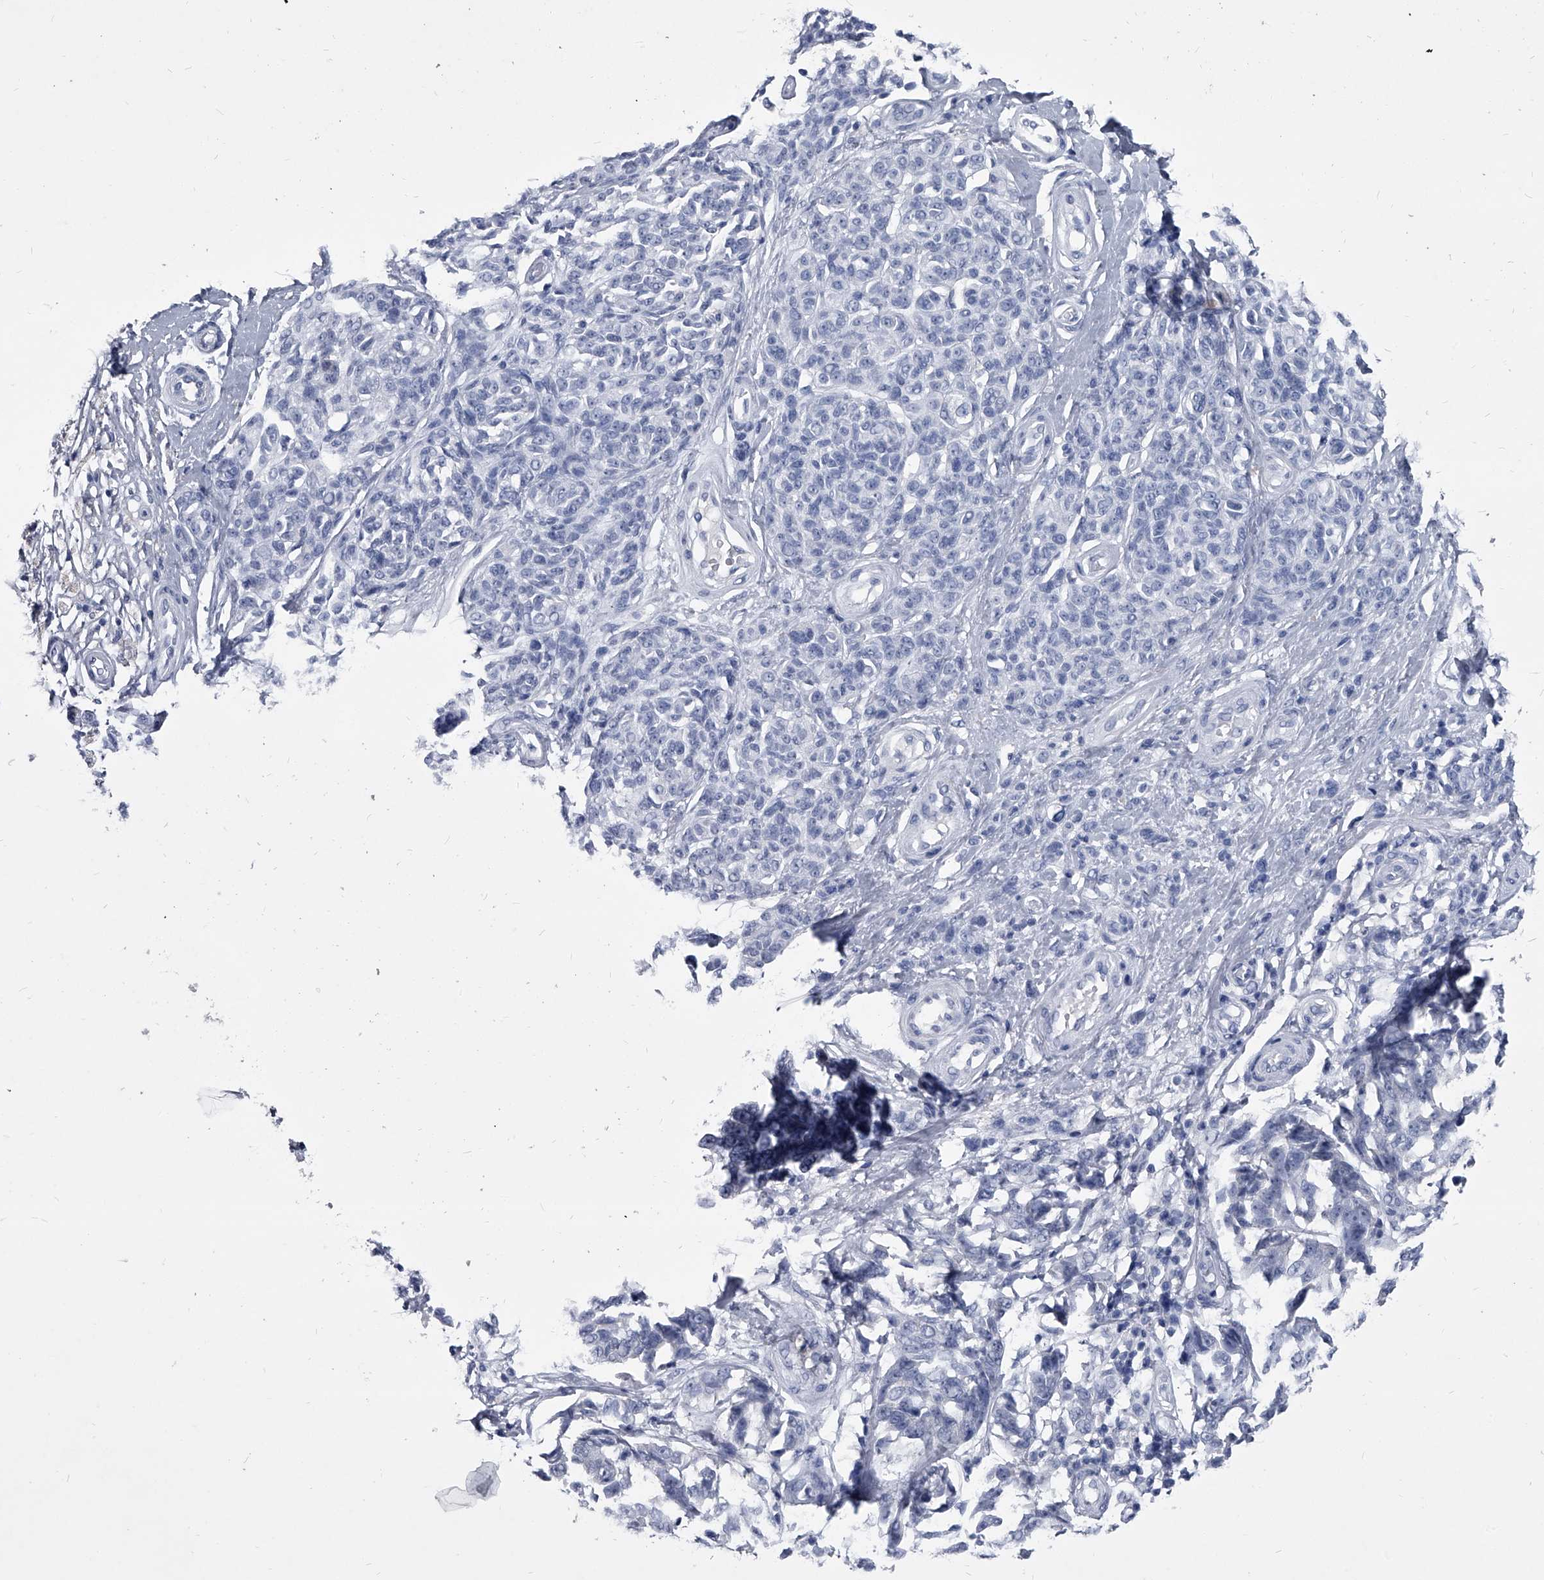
{"staining": {"intensity": "negative", "quantity": "none", "location": "none"}, "tissue": "melanoma", "cell_type": "Tumor cells", "image_type": "cancer", "snomed": [{"axis": "morphology", "description": "Malignant melanoma, NOS"}, {"axis": "topography", "description": "Skin"}], "caption": "Malignant melanoma stained for a protein using immunohistochemistry (IHC) displays no staining tumor cells.", "gene": "BCAS1", "patient": {"sex": "female", "age": 64}}